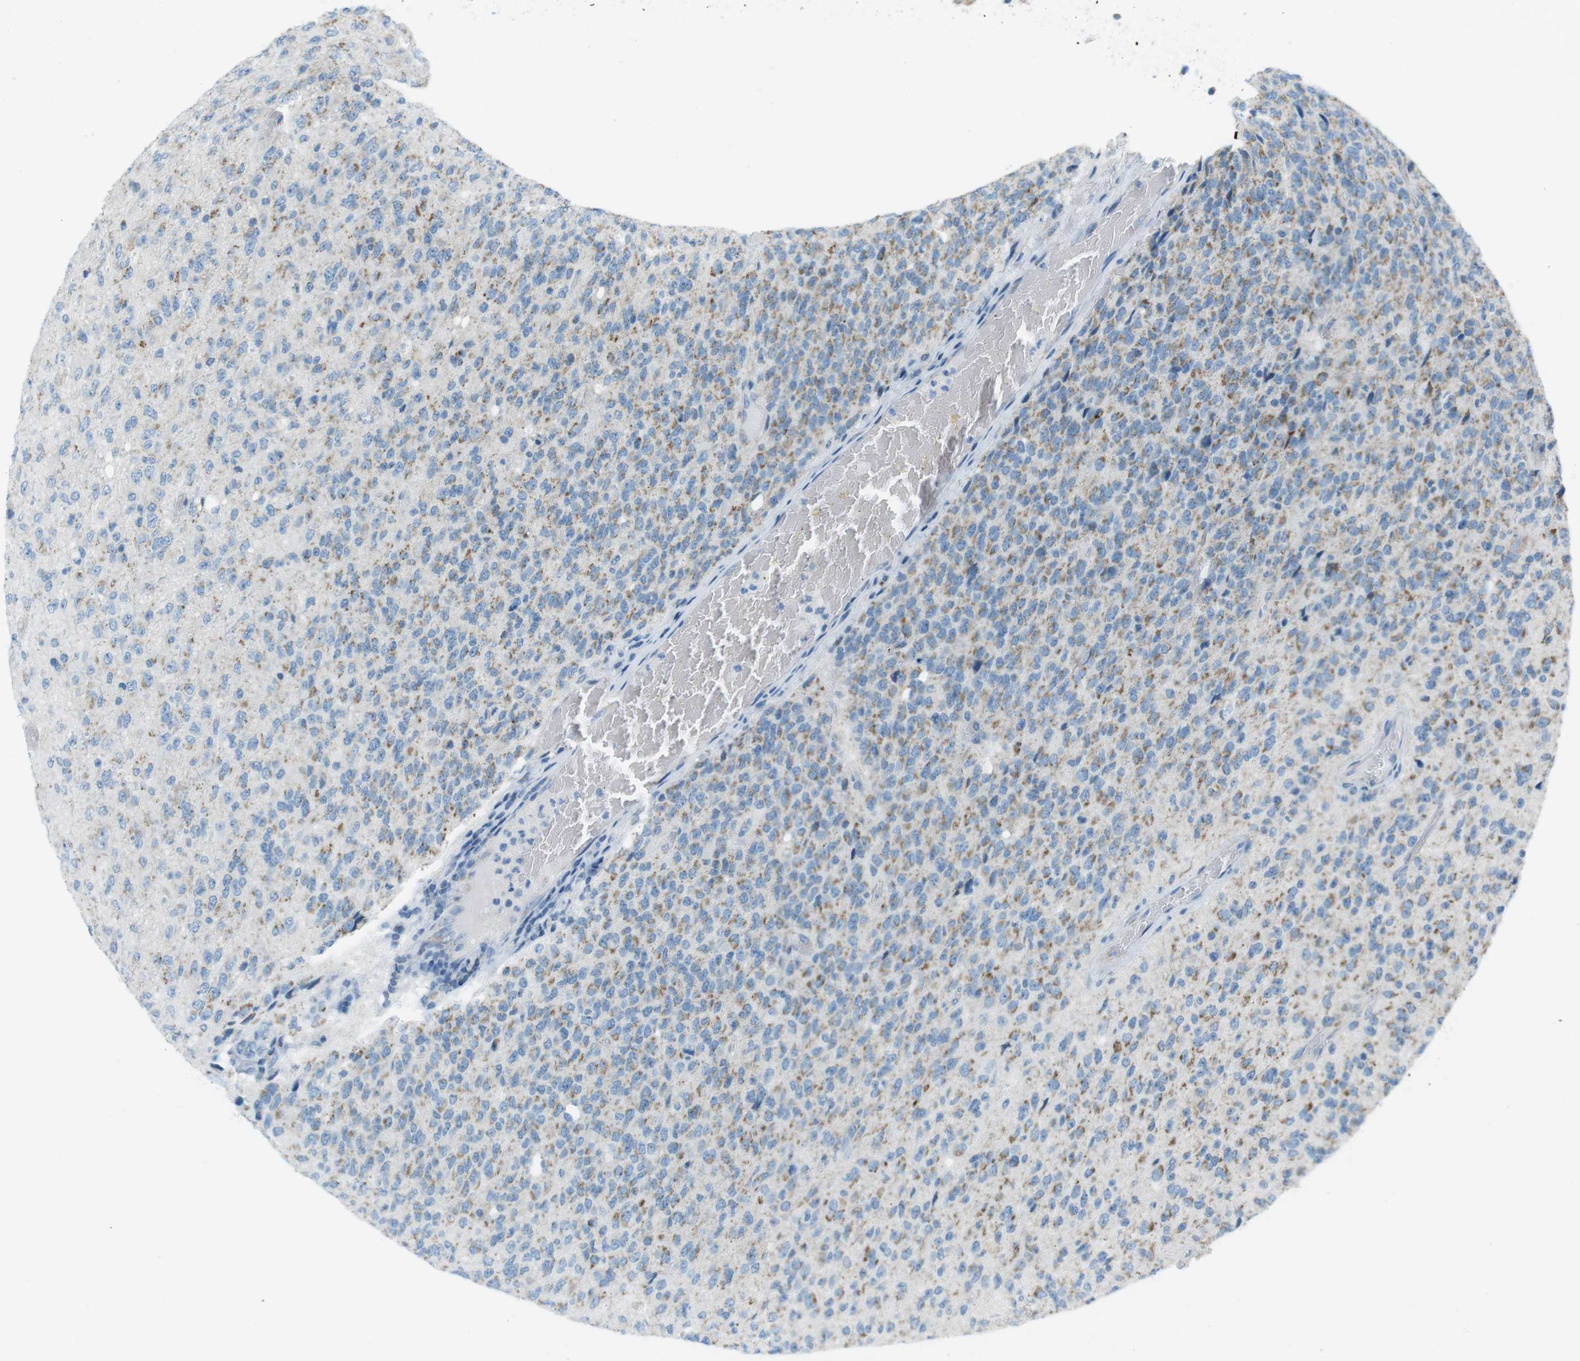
{"staining": {"intensity": "moderate", "quantity": "25%-75%", "location": "cytoplasmic/membranous"}, "tissue": "glioma", "cell_type": "Tumor cells", "image_type": "cancer", "snomed": [{"axis": "morphology", "description": "Glioma, malignant, High grade"}, {"axis": "topography", "description": "pancreas cauda"}], "caption": "Glioma stained with DAB (3,3'-diaminobenzidine) immunohistochemistry (IHC) reveals medium levels of moderate cytoplasmic/membranous staining in approximately 25%-75% of tumor cells.", "gene": "DNAJA3", "patient": {"sex": "male", "age": 60}}